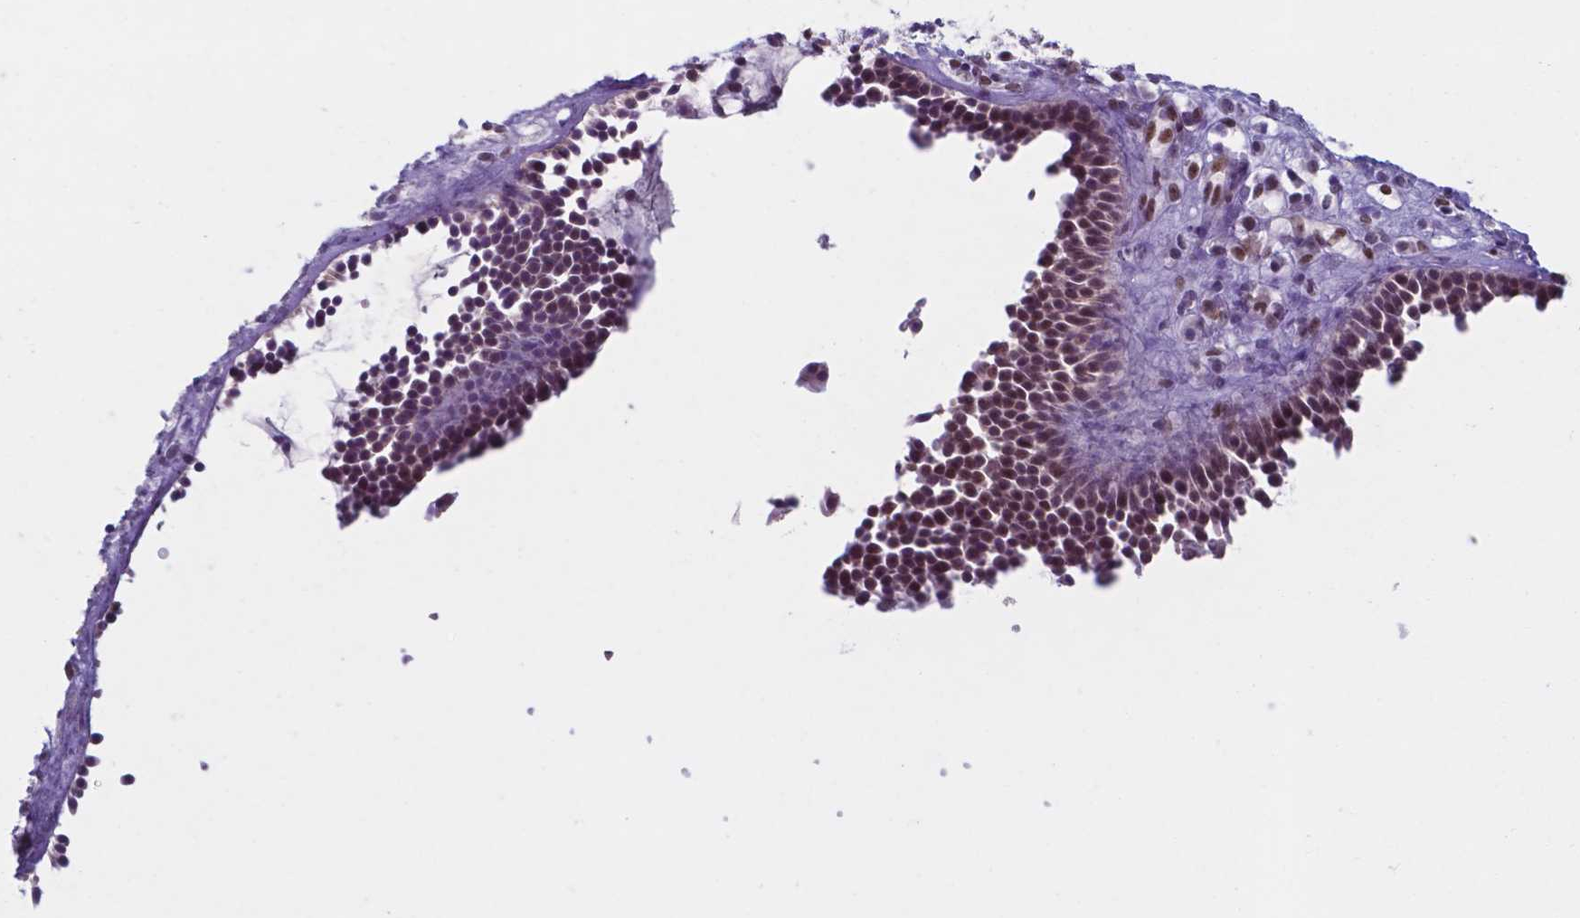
{"staining": {"intensity": "moderate", "quantity": ">75%", "location": "nuclear"}, "tissue": "nasopharynx", "cell_type": "Respiratory epithelial cells", "image_type": "normal", "snomed": [{"axis": "morphology", "description": "Normal tissue, NOS"}, {"axis": "topography", "description": "Nasopharynx"}], "caption": "This histopathology image reveals immunohistochemistry (IHC) staining of normal nasopharynx, with medium moderate nuclear staining in approximately >75% of respiratory epithelial cells.", "gene": "UBE2E2", "patient": {"sex": "male", "age": 77}}